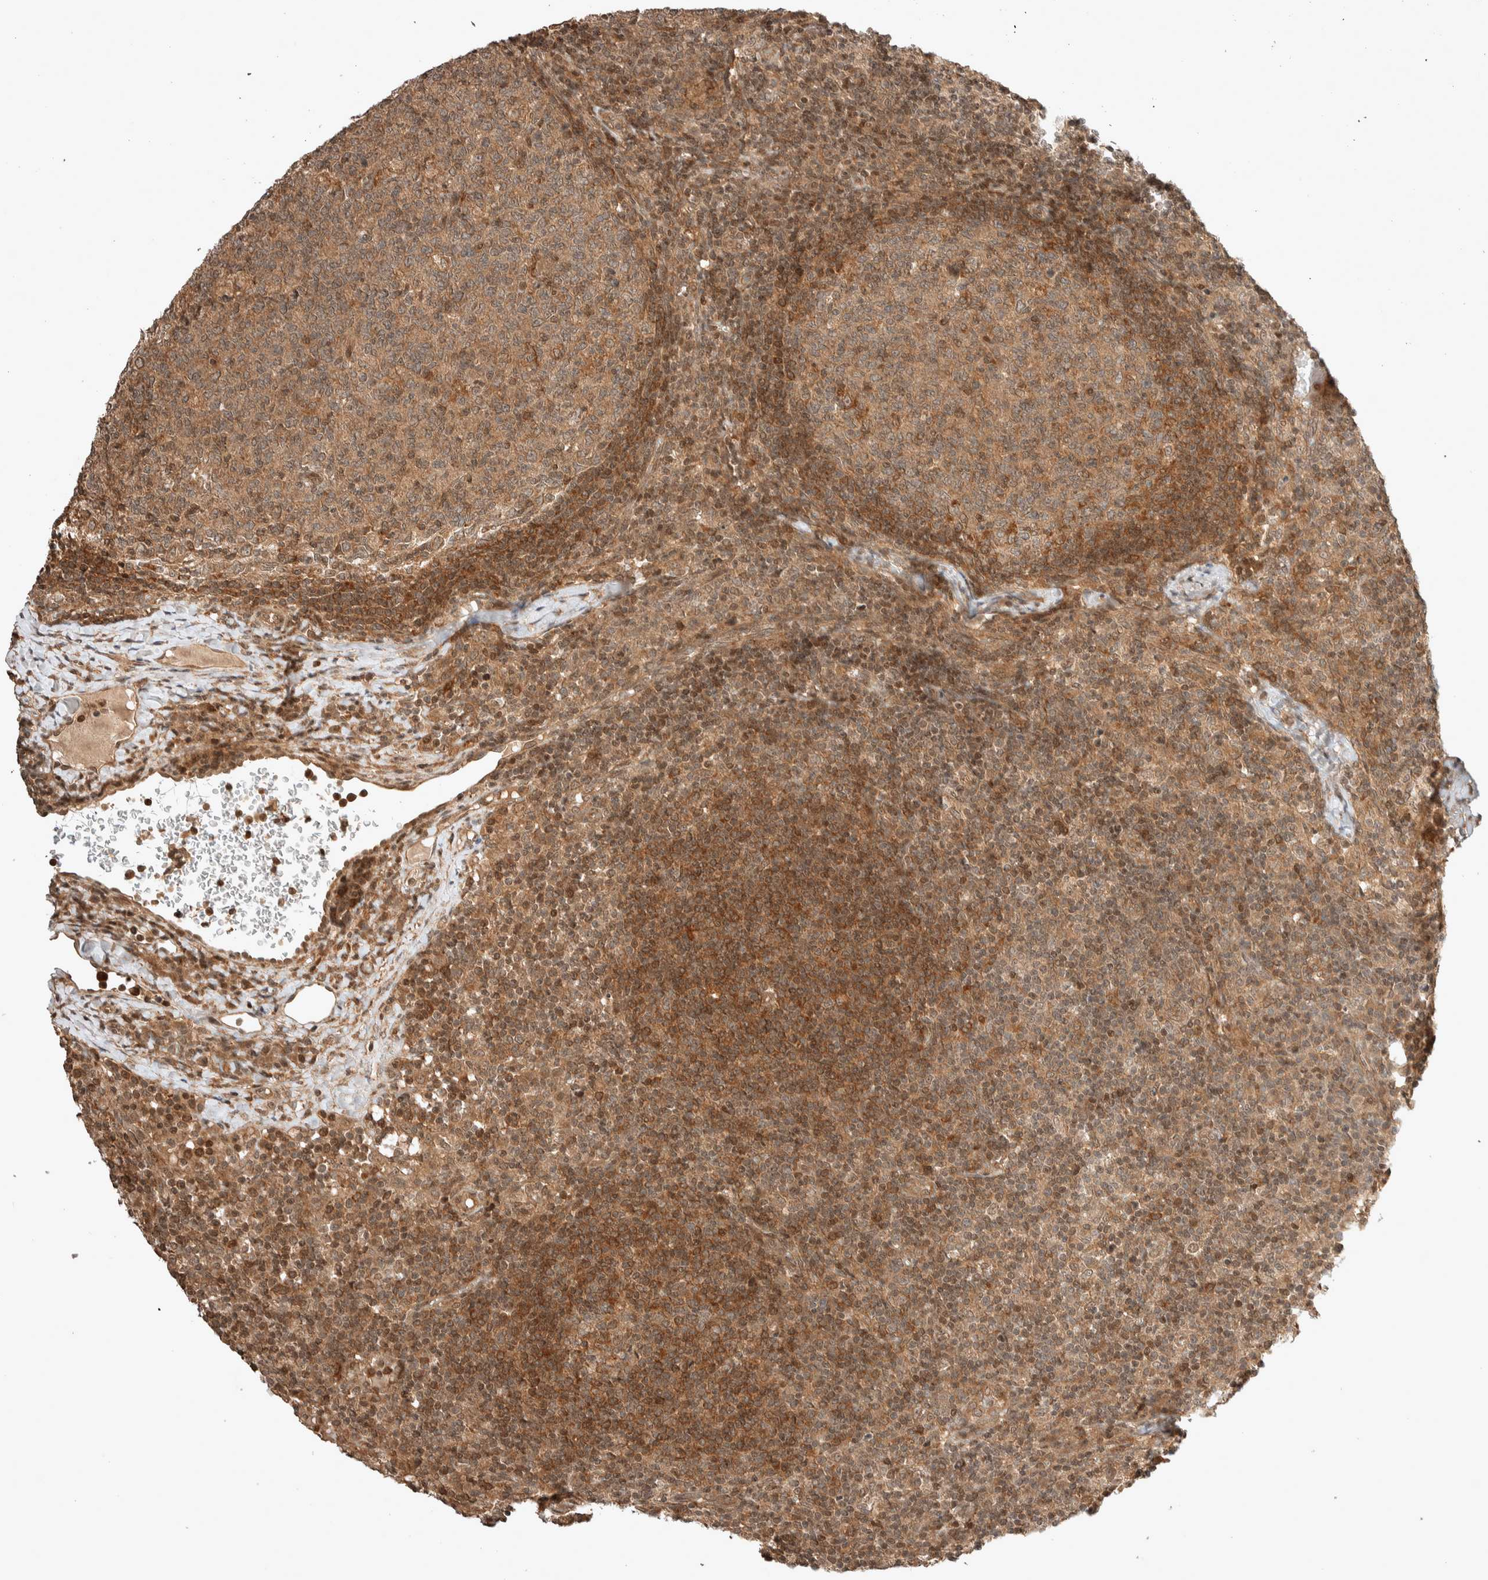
{"staining": {"intensity": "weak", "quantity": ">75%", "location": "cytoplasmic/membranous"}, "tissue": "lymph node", "cell_type": "Germinal center cells", "image_type": "normal", "snomed": [{"axis": "morphology", "description": "Normal tissue, NOS"}, {"axis": "morphology", "description": "Inflammation, NOS"}, {"axis": "topography", "description": "Lymph node"}], "caption": "DAB immunohistochemical staining of benign lymph node demonstrates weak cytoplasmic/membranous protein positivity in approximately >75% of germinal center cells.", "gene": "THRA", "patient": {"sex": "male", "age": 55}}